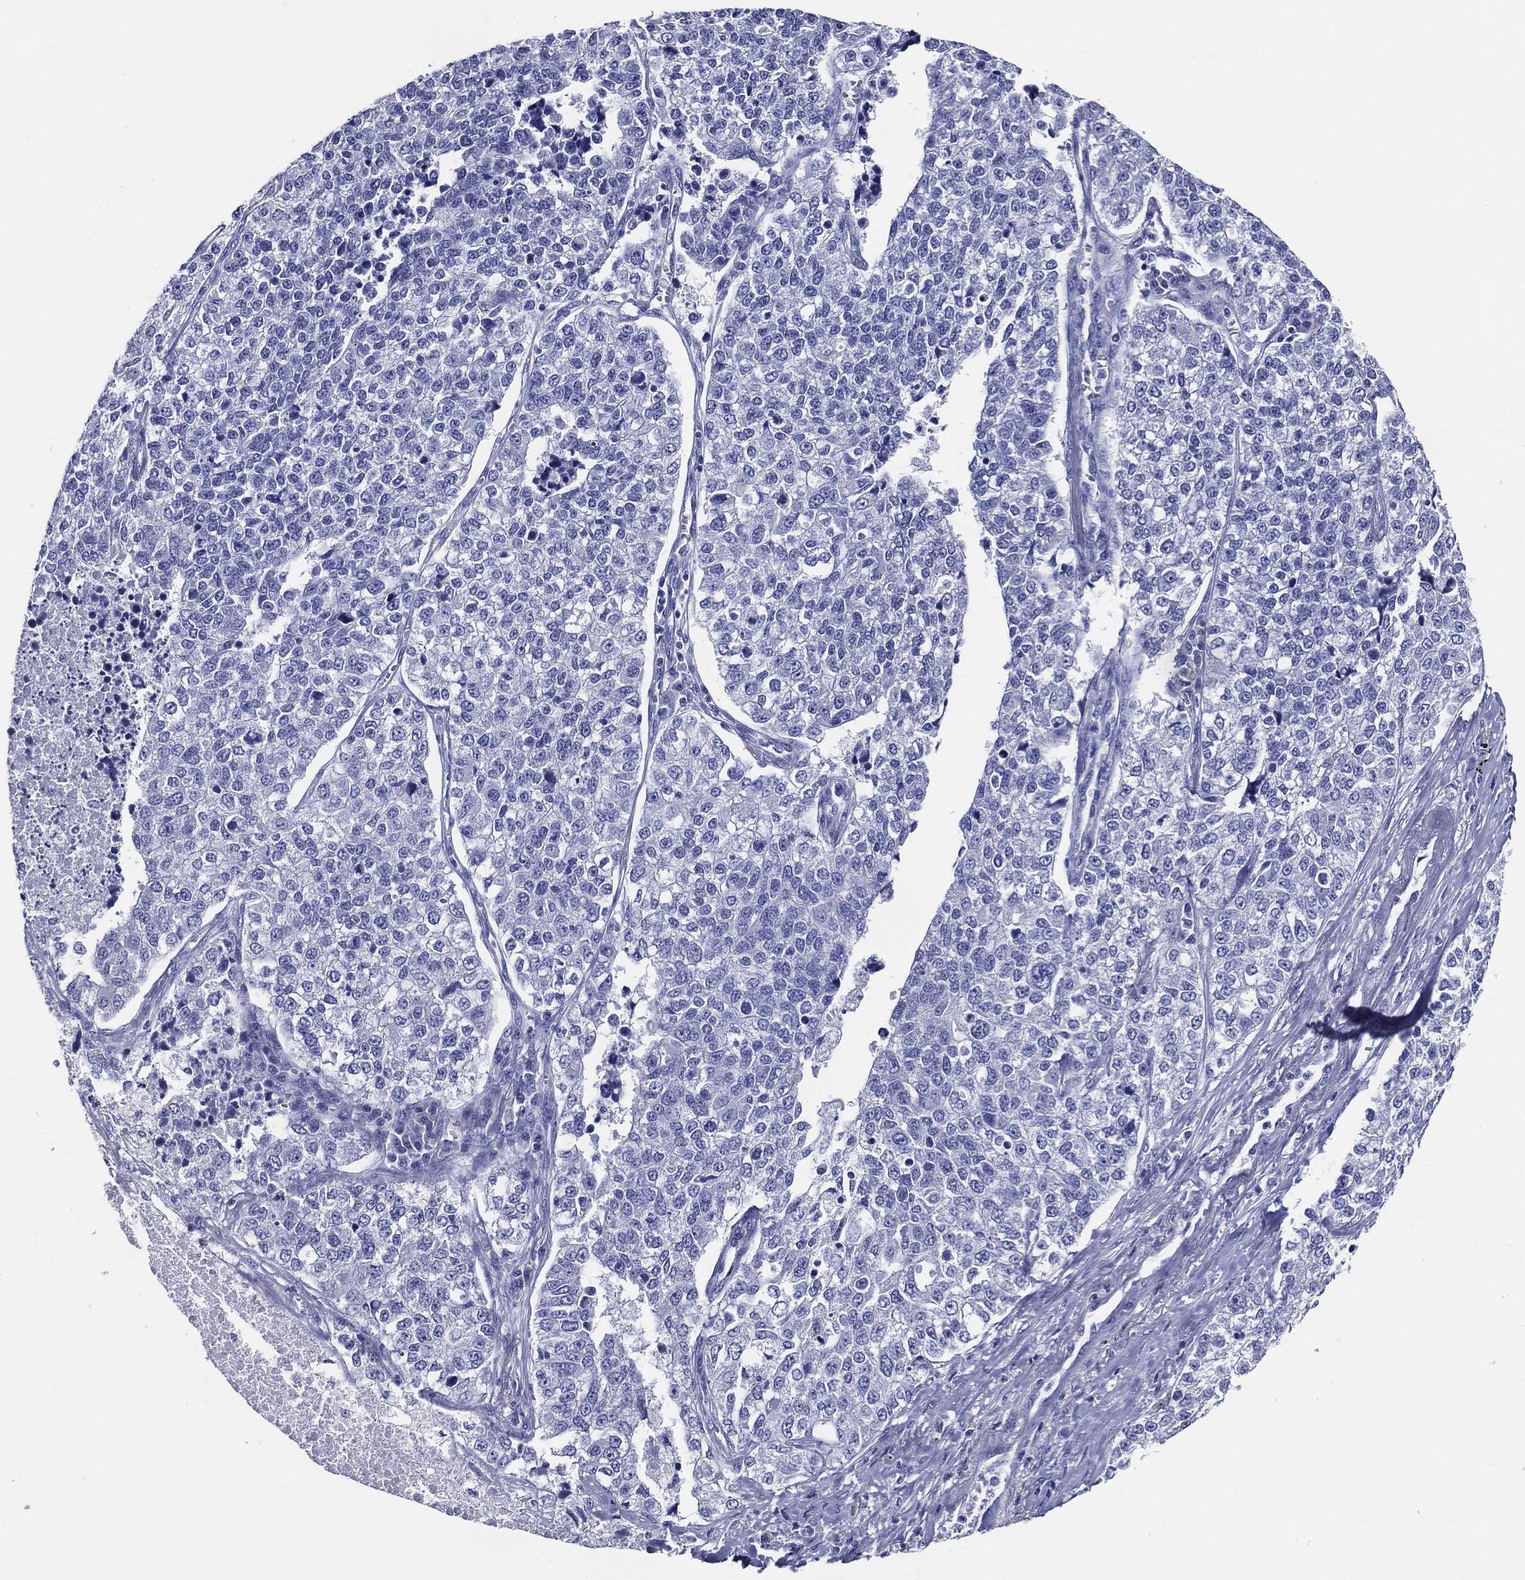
{"staining": {"intensity": "negative", "quantity": "none", "location": "none"}, "tissue": "lung cancer", "cell_type": "Tumor cells", "image_type": "cancer", "snomed": [{"axis": "morphology", "description": "Adenocarcinoma, NOS"}, {"axis": "topography", "description": "Lung"}], "caption": "Immunohistochemical staining of lung cancer exhibits no significant staining in tumor cells.", "gene": "ACE2", "patient": {"sex": "male", "age": 49}}